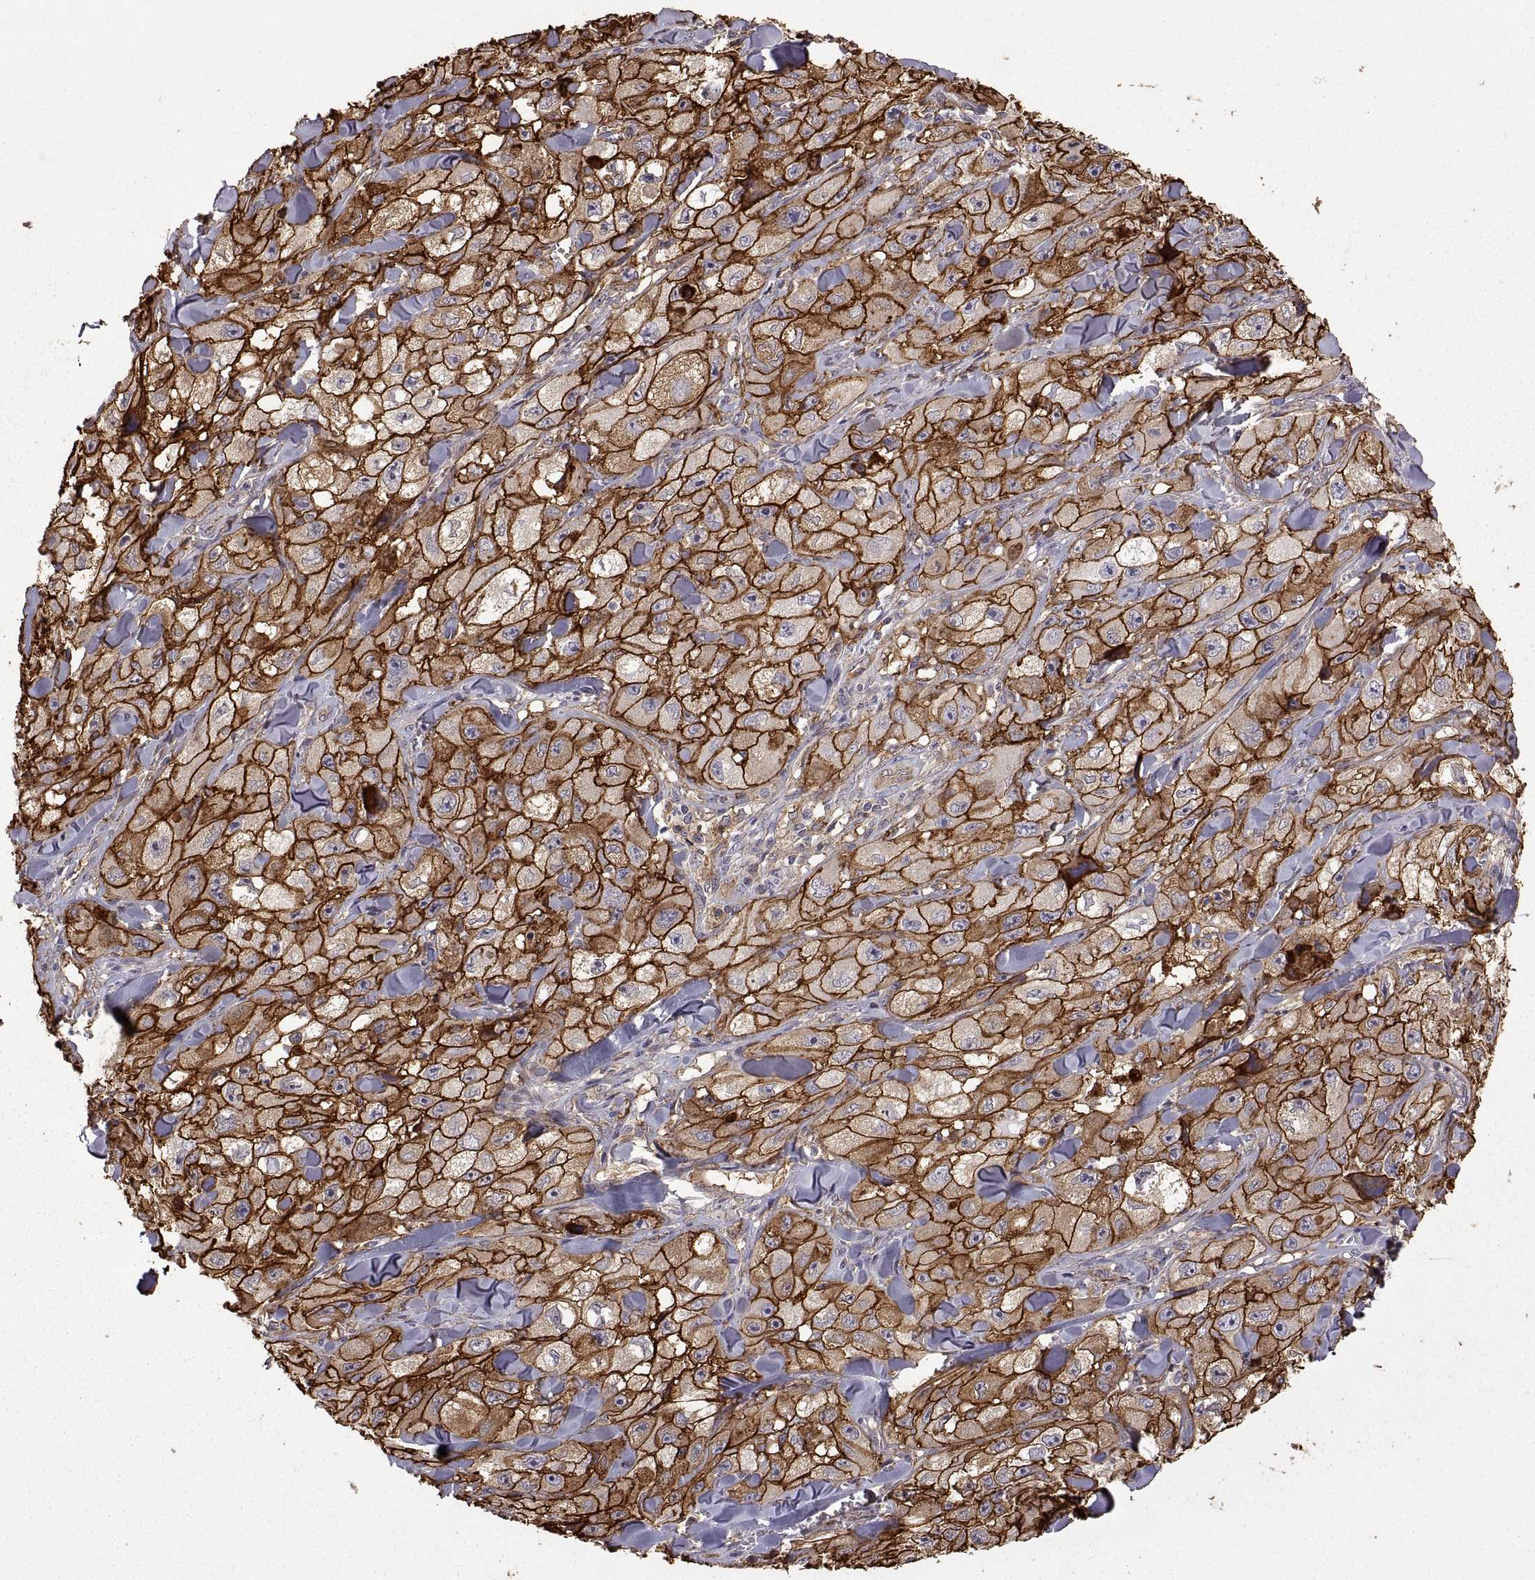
{"staining": {"intensity": "strong", "quantity": ">75%", "location": "cytoplasmic/membranous"}, "tissue": "skin cancer", "cell_type": "Tumor cells", "image_type": "cancer", "snomed": [{"axis": "morphology", "description": "Squamous cell carcinoma, NOS"}, {"axis": "topography", "description": "Skin"}, {"axis": "topography", "description": "Subcutis"}], "caption": "The image shows a brown stain indicating the presence of a protein in the cytoplasmic/membranous of tumor cells in squamous cell carcinoma (skin). Immunohistochemistry stains the protein in brown and the nuclei are stained blue.", "gene": "S100A10", "patient": {"sex": "male", "age": 73}}